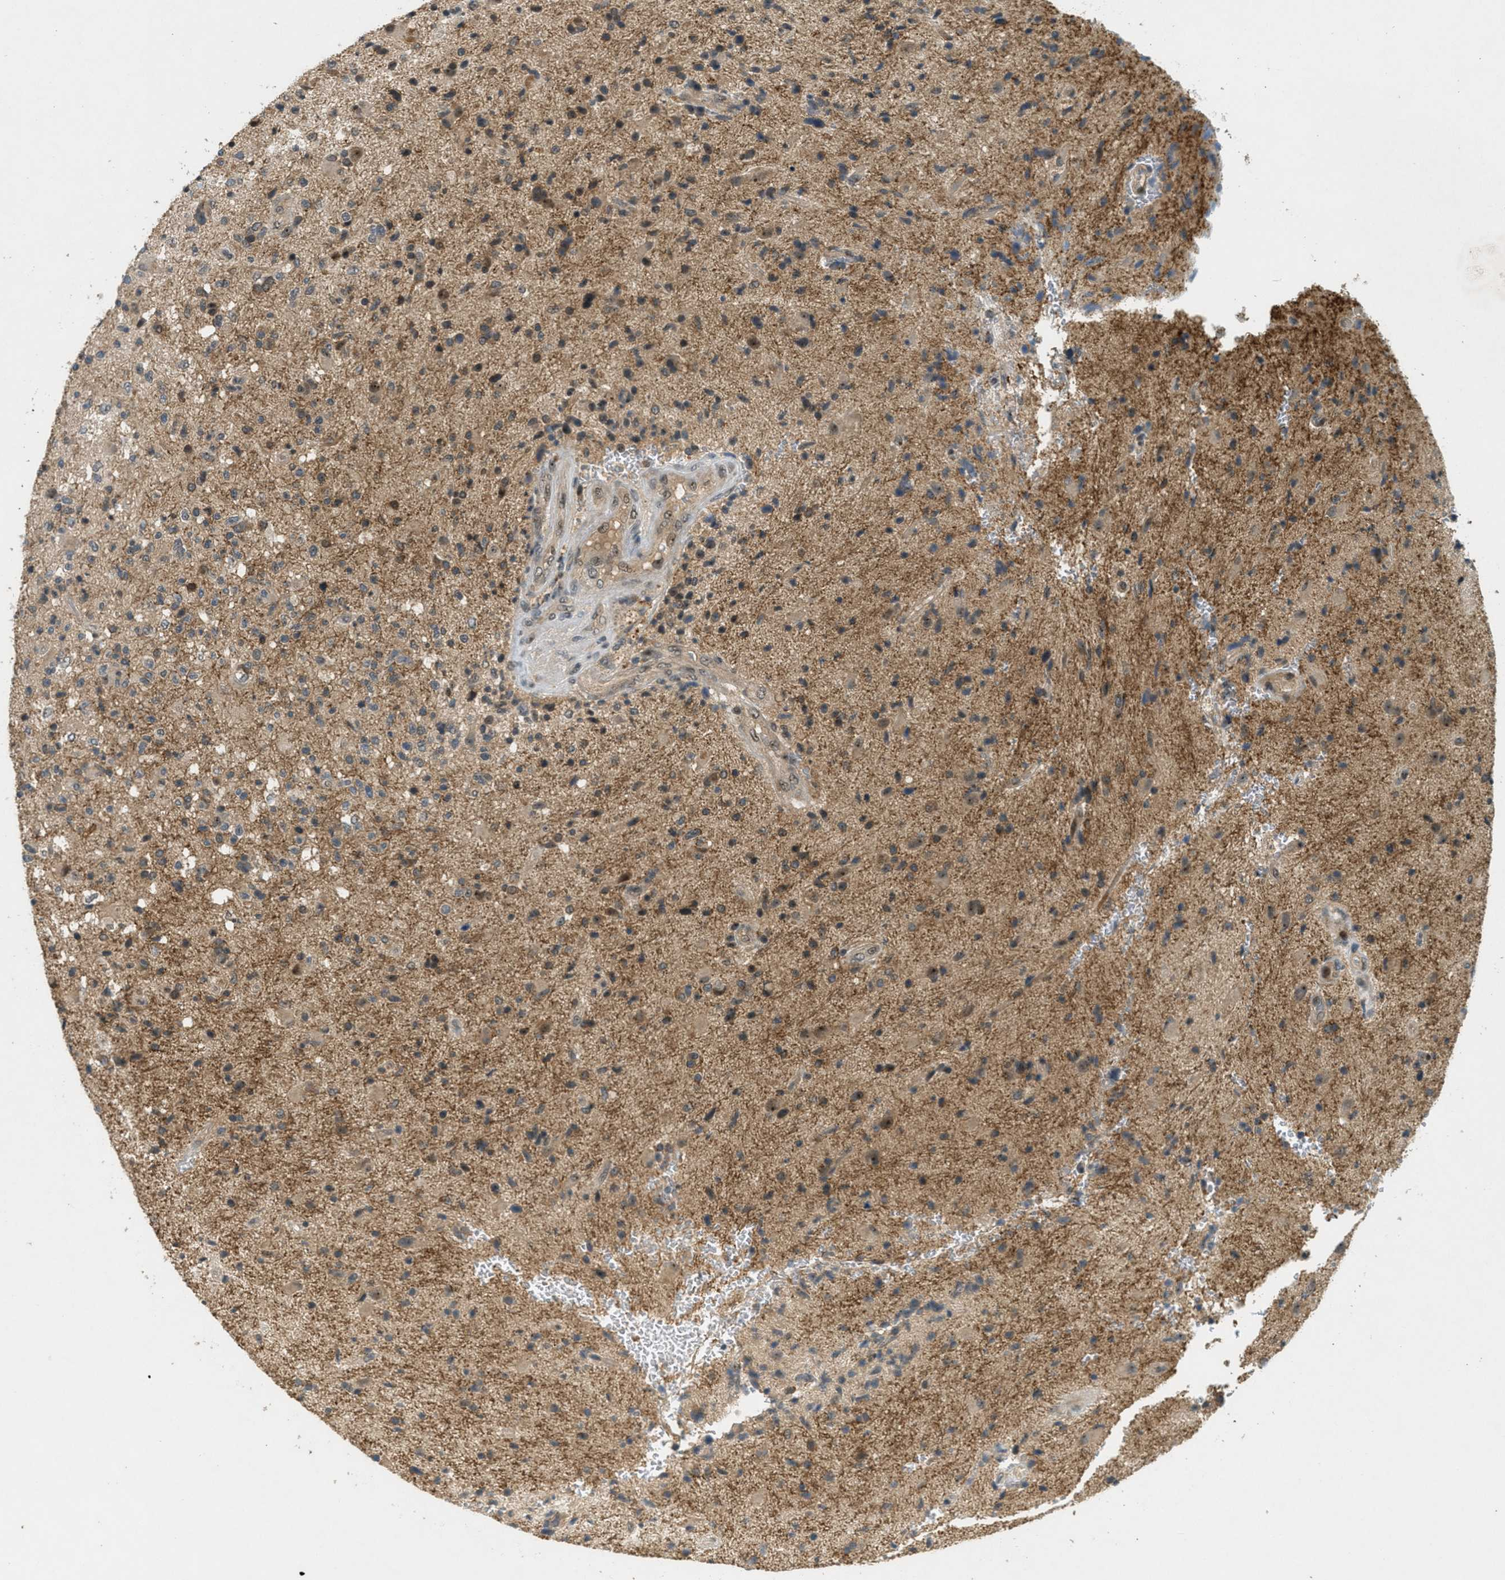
{"staining": {"intensity": "moderate", "quantity": ">75%", "location": "cytoplasmic/membranous"}, "tissue": "glioma", "cell_type": "Tumor cells", "image_type": "cancer", "snomed": [{"axis": "morphology", "description": "Glioma, malignant, High grade"}, {"axis": "topography", "description": "Brain"}], "caption": "Malignant glioma (high-grade) stained with a brown dye reveals moderate cytoplasmic/membranous positive staining in about >75% of tumor cells.", "gene": "STK11", "patient": {"sex": "male", "age": 72}}